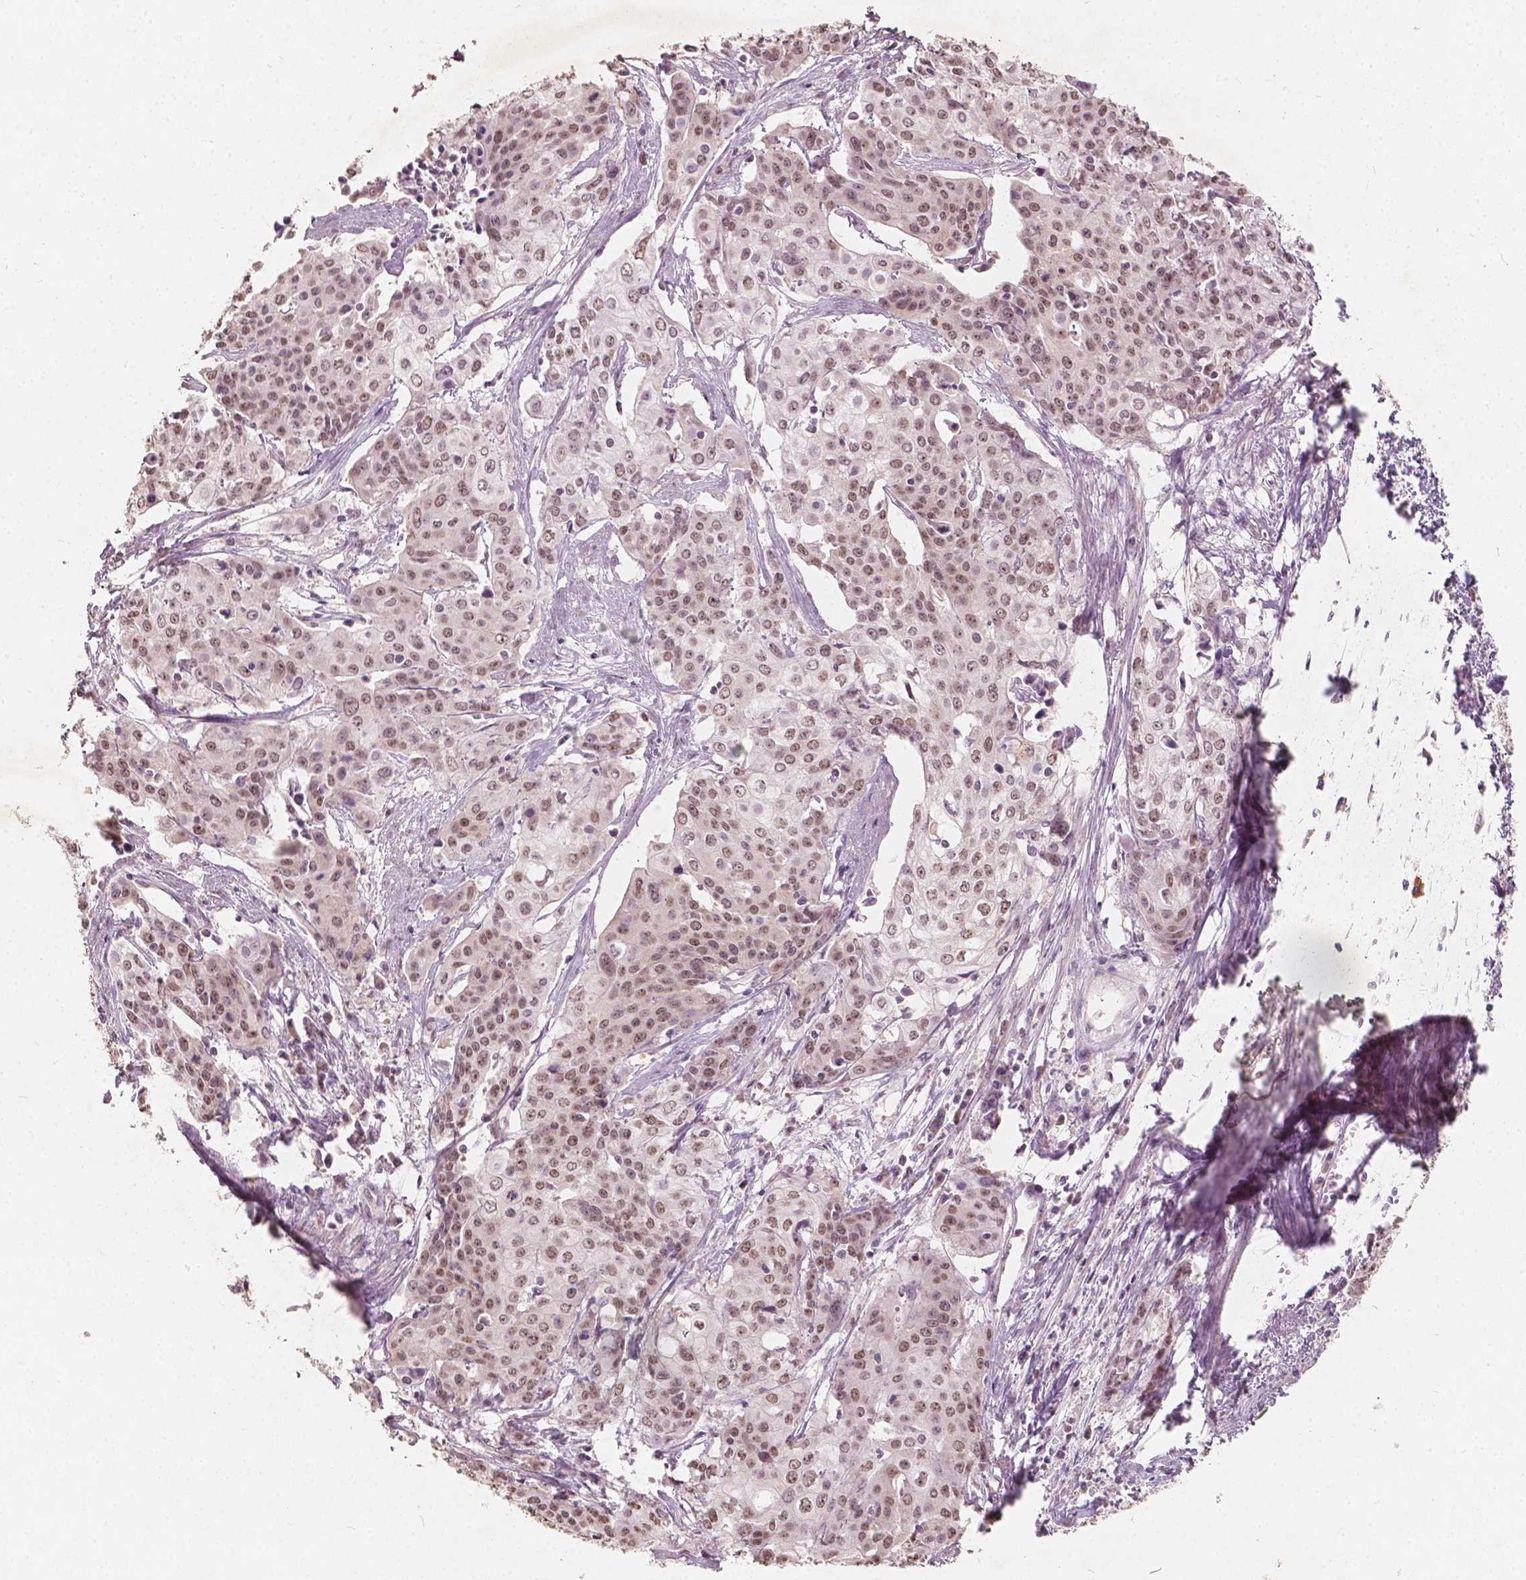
{"staining": {"intensity": "moderate", "quantity": ">75%", "location": "nuclear"}, "tissue": "cervical cancer", "cell_type": "Tumor cells", "image_type": "cancer", "snomed": [{"axis": "morphology", "description": "Squamous cell carcinoma, NOS"}, {"axis": "topography", "description": "Cervix"}], "caption": "Immunohistochemical staining of cervical squamous cell carcinoma reveals medium levels of moderate nuclear staining in approximately >75% of tumor cells.", "gene": "SOX15", "patient": {"sex": "female", "age": 39}}